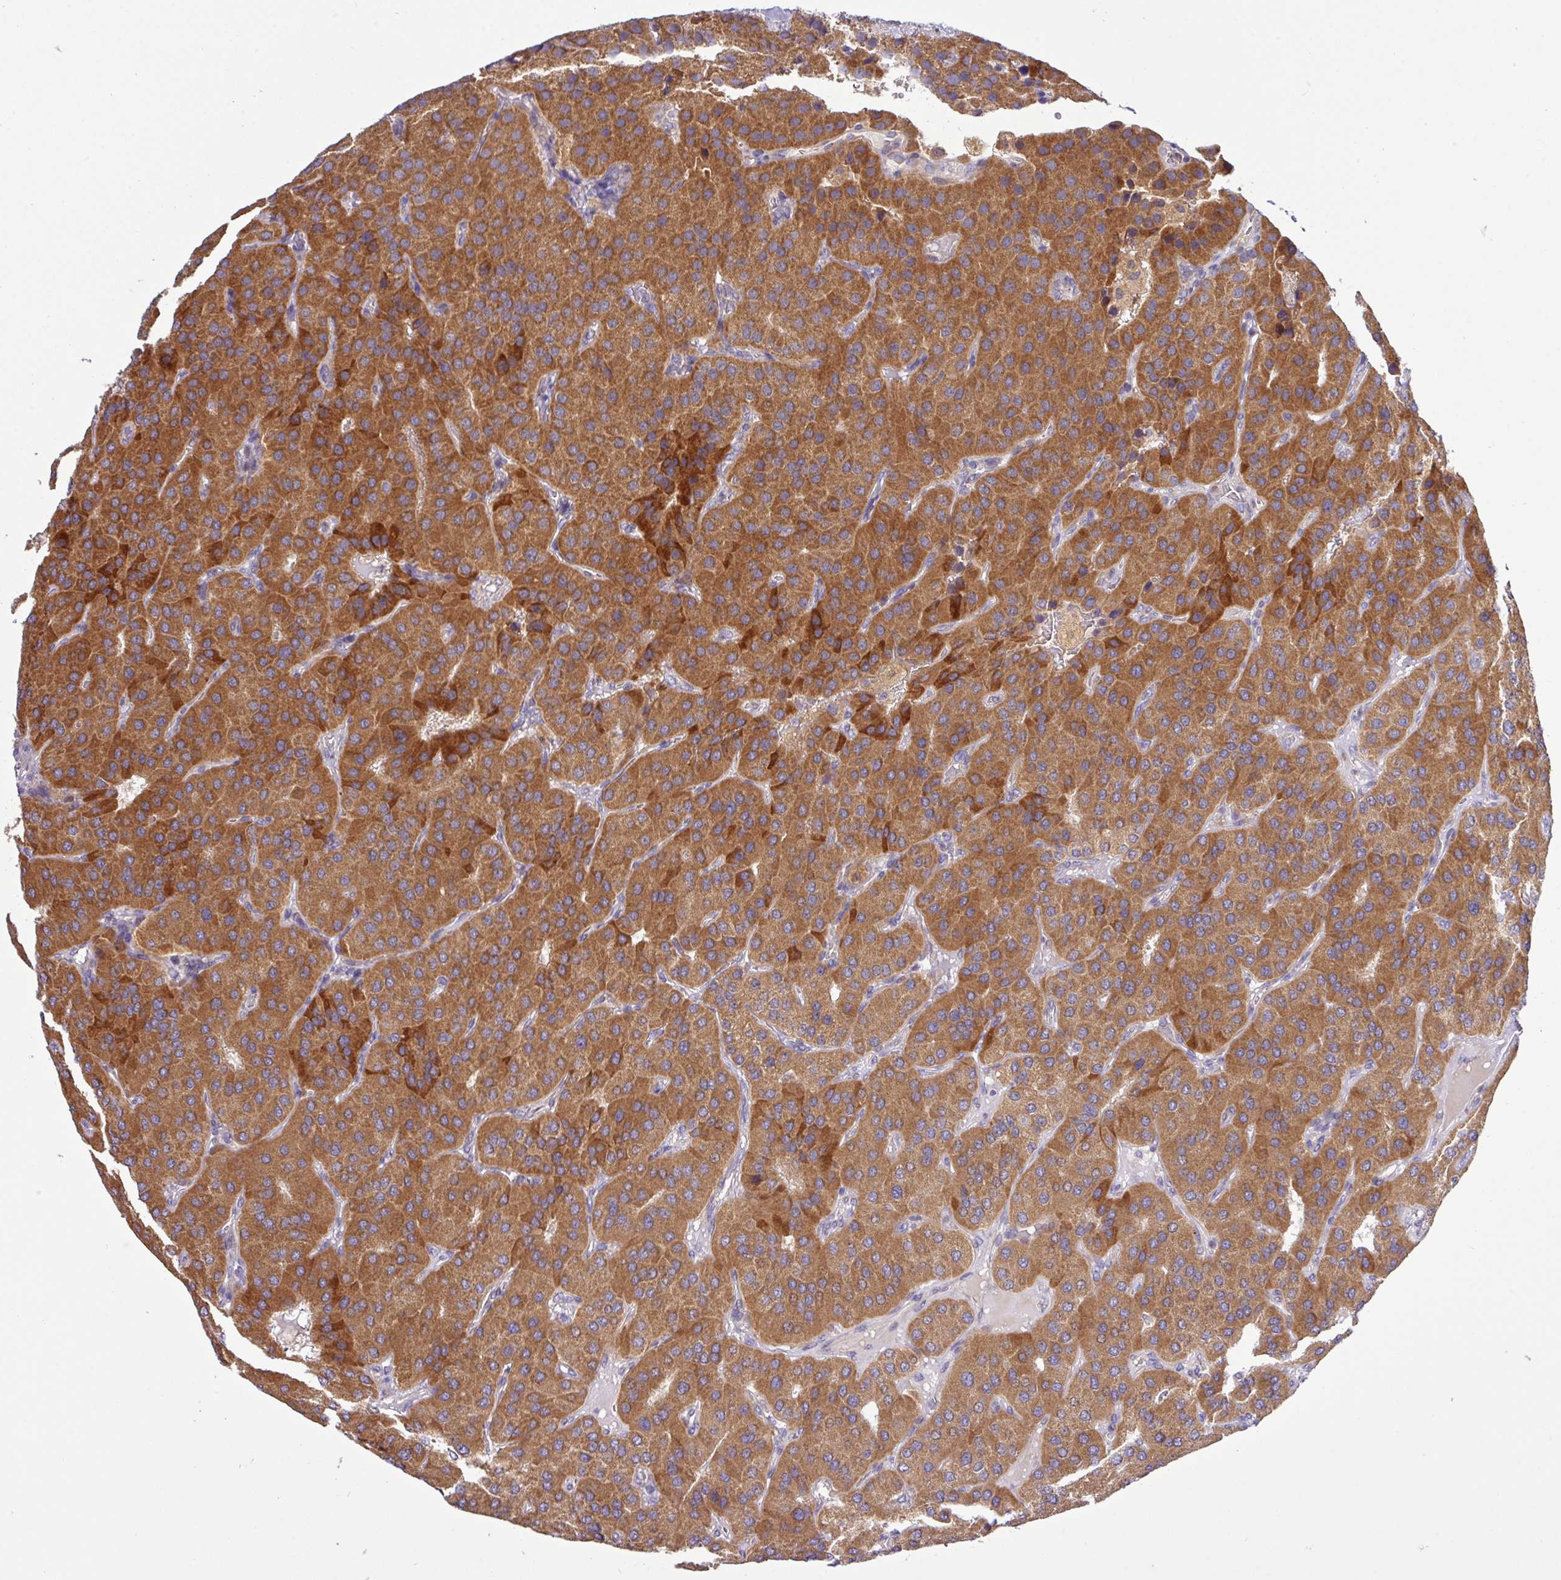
{"staining": {"intensity": "moderate", "quantity": ">75%", "location": "cytoplasmic/membranous"}, "tissue": "parathyroid gland", "cell_type": "Glandular cells", "image_type": "normal", "snomed": [{"axis": "morphology", "description": "Normal tissue, NOS"}, {"axis": "morphology", "description": "Adenoma, NOS"}, {"axis": "topography", "description": "Parathyroid gland"}], "caption": "IHC of normal parathyroid gland displays medium levels of moderate cytoplasmic/membranous staining in about >75% of glandular cells.", "gene": "TM2D2", "patient": {"sex": "female", "age": 86}}